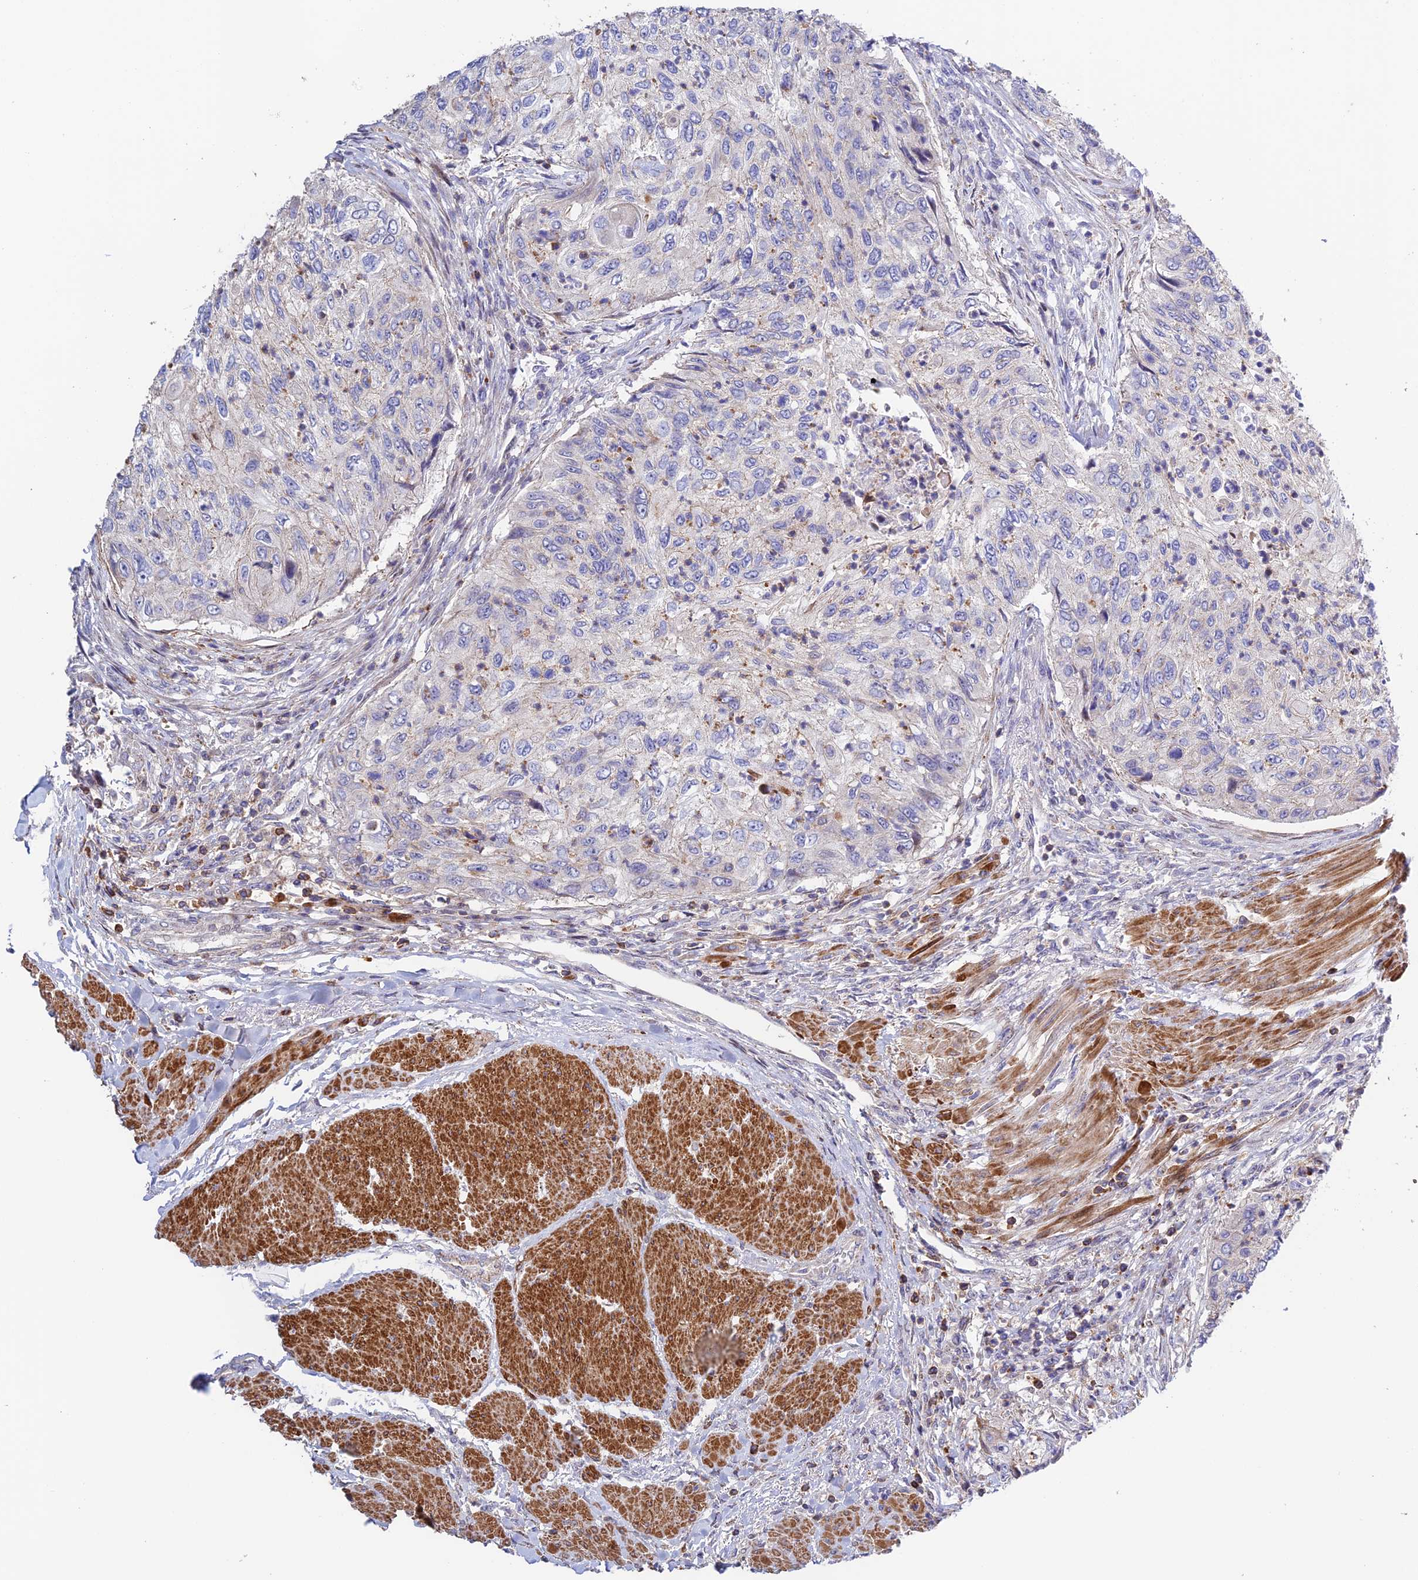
{"staining": {"intensity": "negative", "quantity": "none", "location": "none"}, "tissue": "urothelial cancer", "cell_type": "Tumor cells", "image_type": "cancer", "snomed": [{"axis": "morphology", "description": "Urothelial carcinoma, High grade"}, {"axis": "topography", "description": "Urinary bladder"}], "caption": "High power microscopy photomicrograph of an IHC micrograph of urothelial carcinoma (high-grade), revealing no significant staining in tumor cells.", "gene": "PRIM1", "patient": {"sex": "female", "age": 60}}